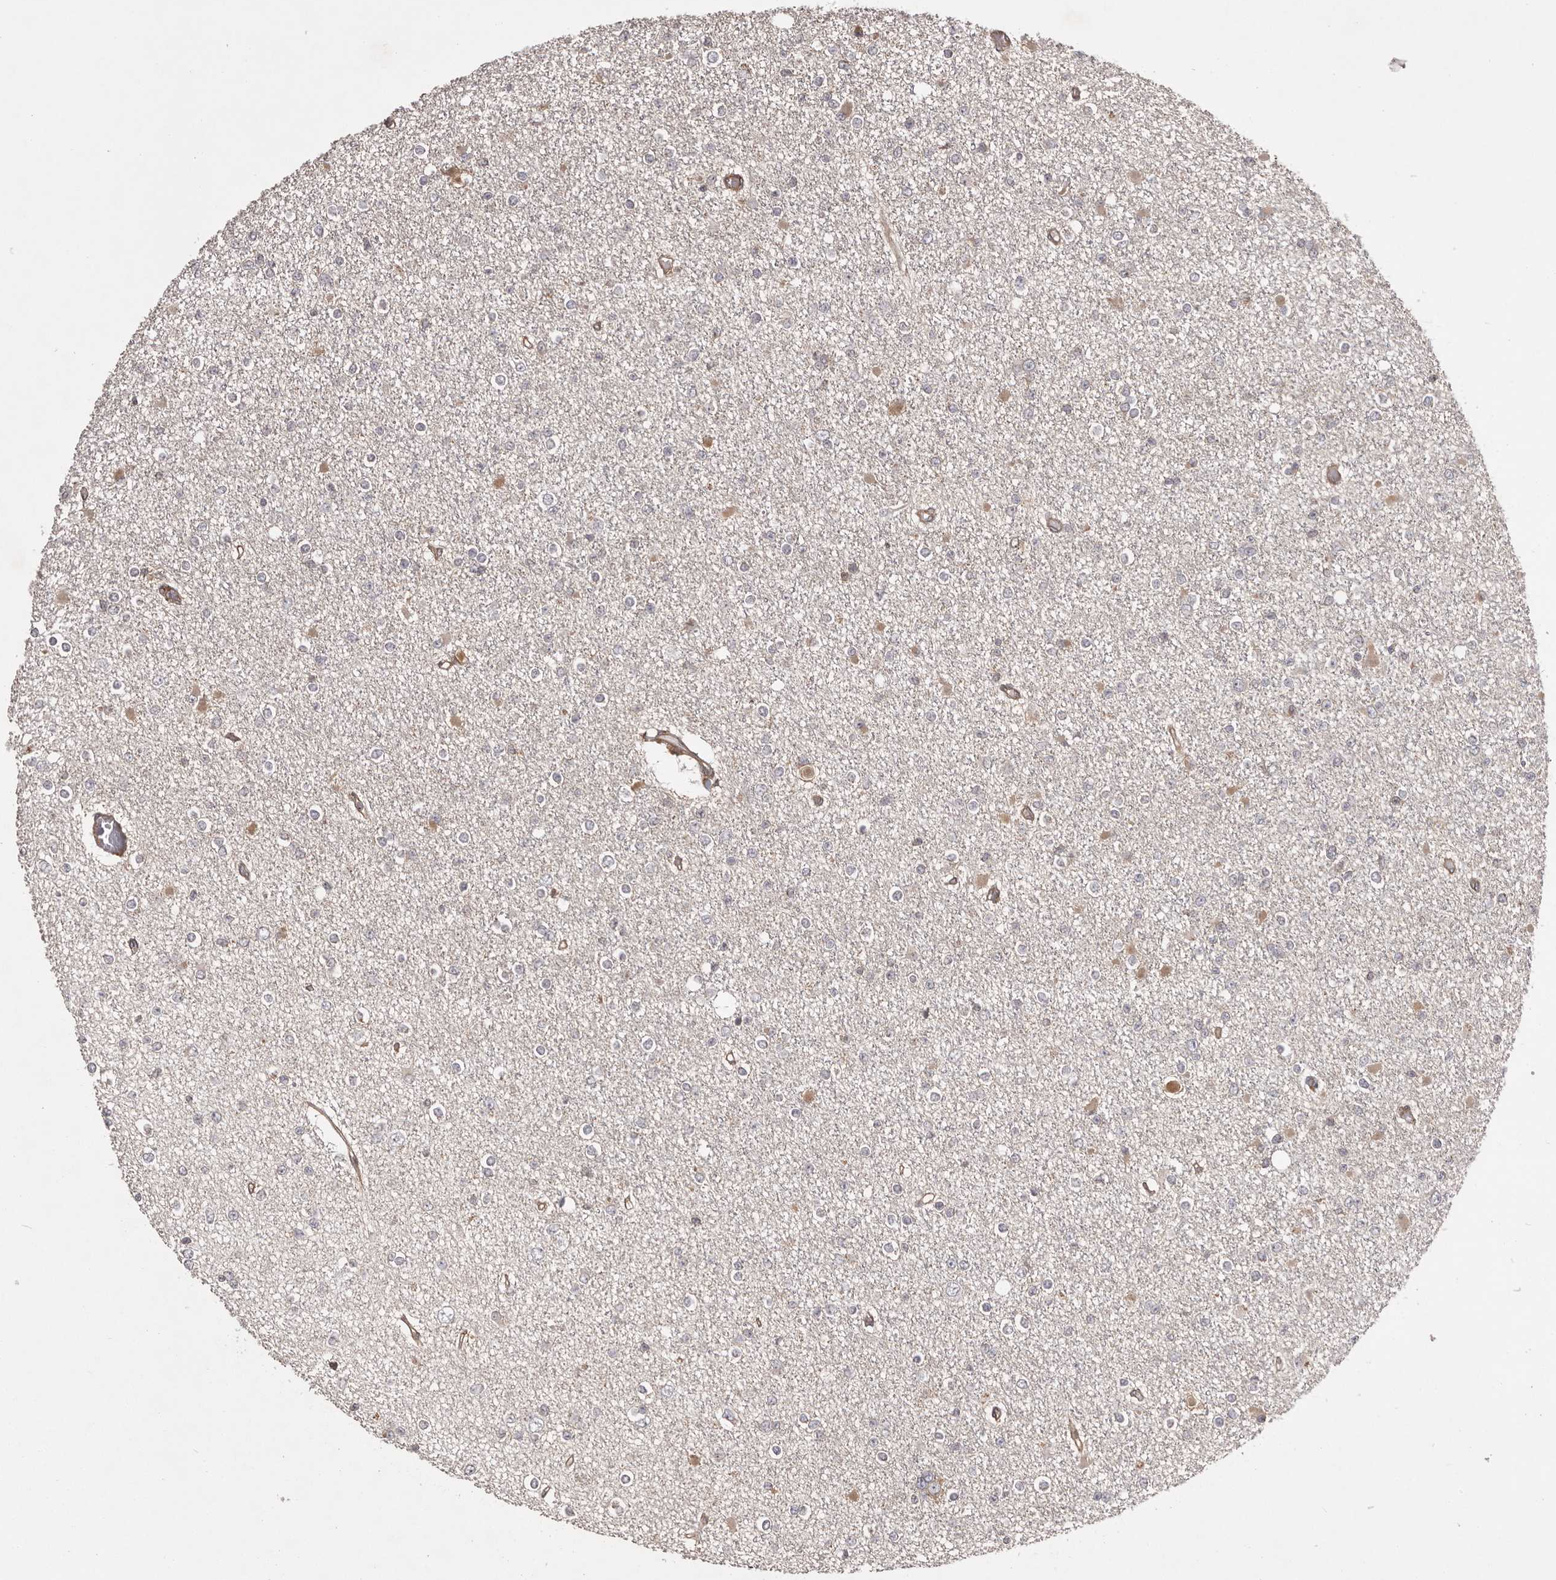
{"staining": {"intensity": "negative", "quantity": "none", "location": "none"}, "tissue": "glioma", "cell_type": "Tumor cells", "image_type": "cancer", "snomed": [{"axis": "morphology", "description": "Glioma, malignant, Low grade"}, {"axis": "topography", "description": "Brain"}], "caption": "DAB immunohistochemical staining of human low-grade glioma (malignant) displays no significant expression in tumor cells.", "gene": "NFKBIA", "patient": {"sex": "female", "age": 22}}